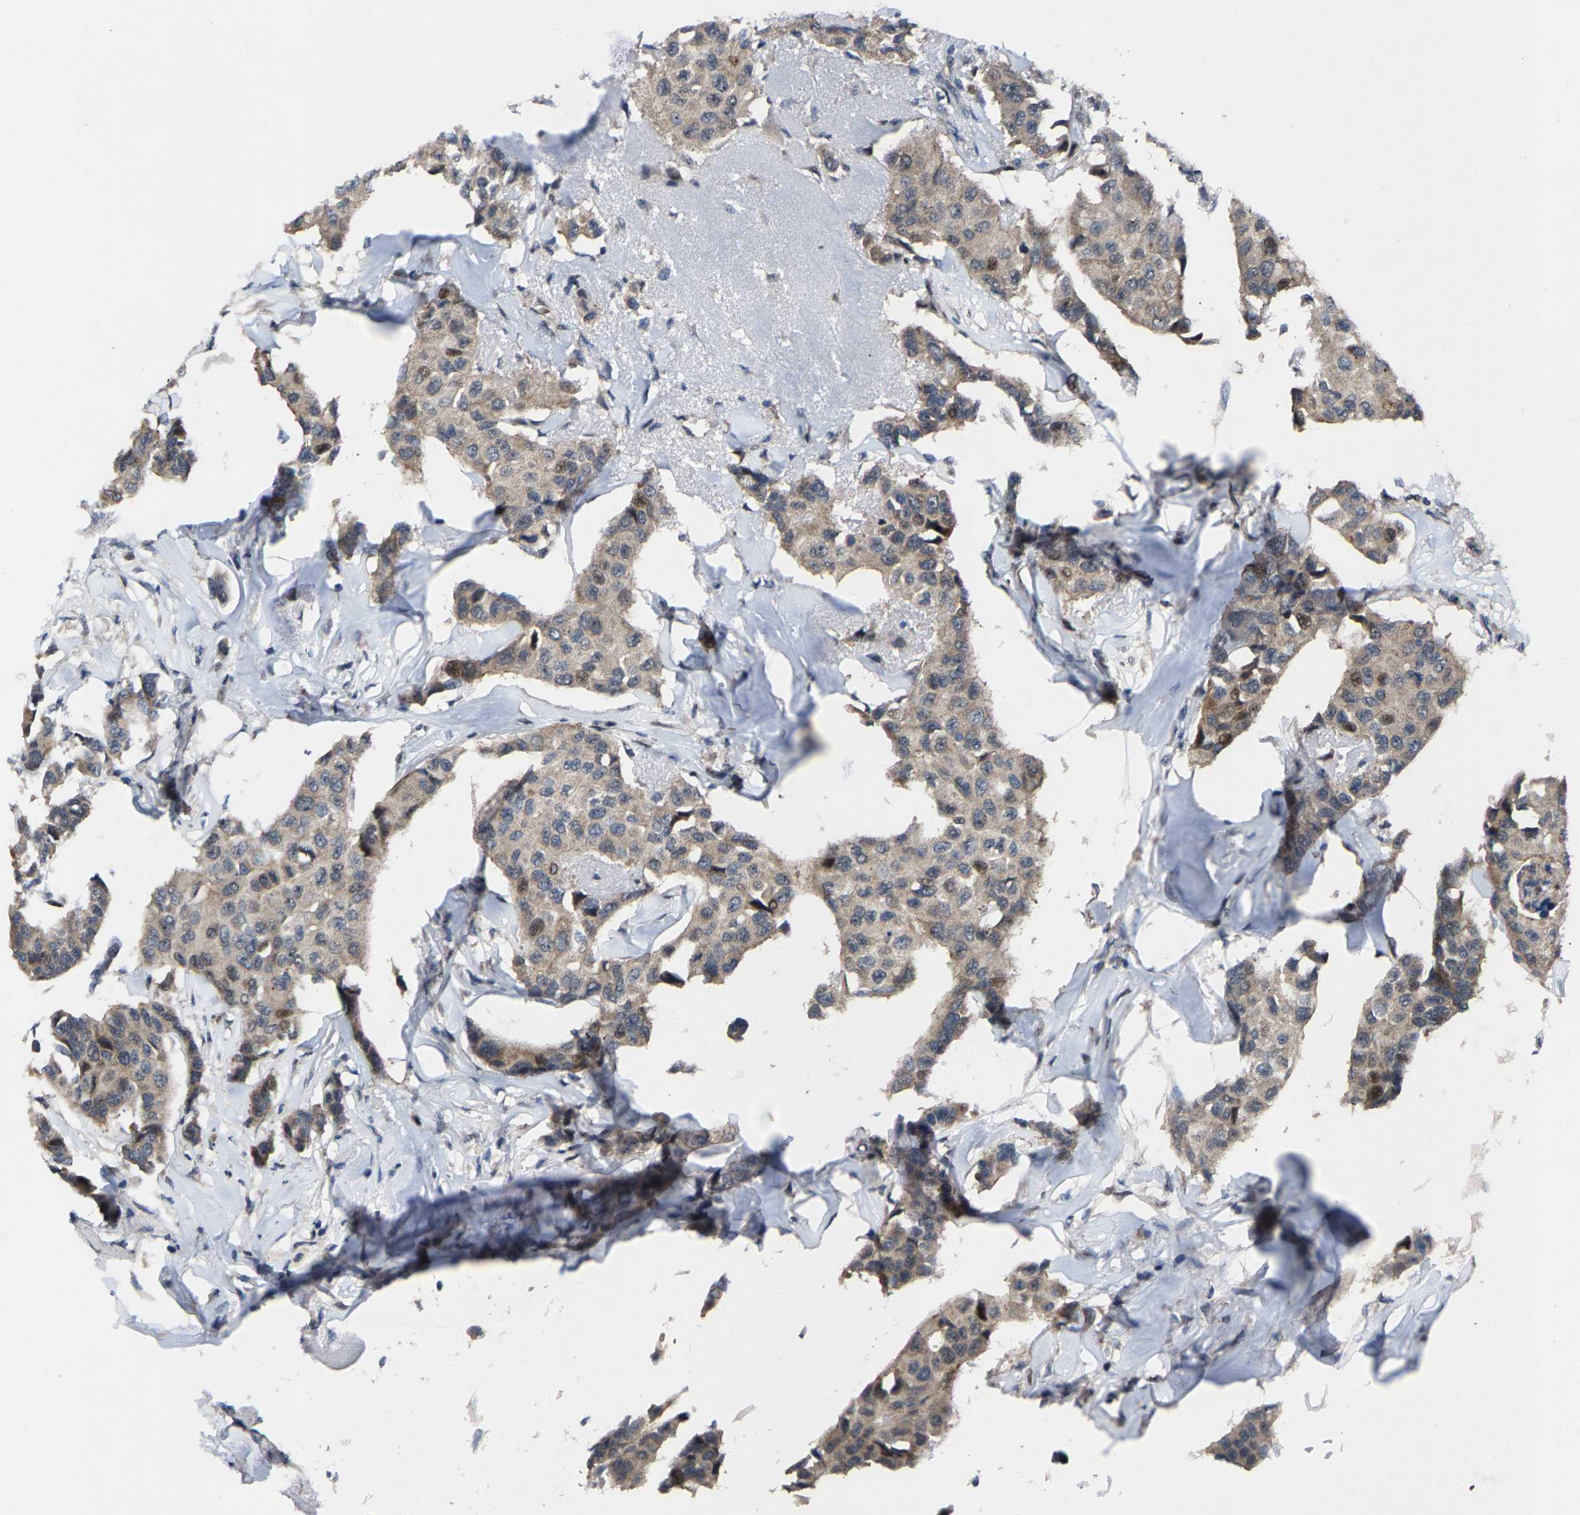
{"staining": {"intensity": "weak", "quantity": "25%-75%", "location": "cytoplasmic/membranous"}, "tissue": "breast cancer", "cell_type": "Tumor cells", "image_type": "cancer", "snomed": [{"axis": "morphology", "description": "Duct carcinoma"}, {"axis": "topography", "description": "Breast"}], "caption": "Immunohistochemical staining of breast cancer (infiltrating ductal carcinoma) reveals weak cytoplasmic/membranous protein expression in about 25%-75% of tumor cells.", "gene": "HAUS6", "patient": {"sex": "female", "age": 80}}